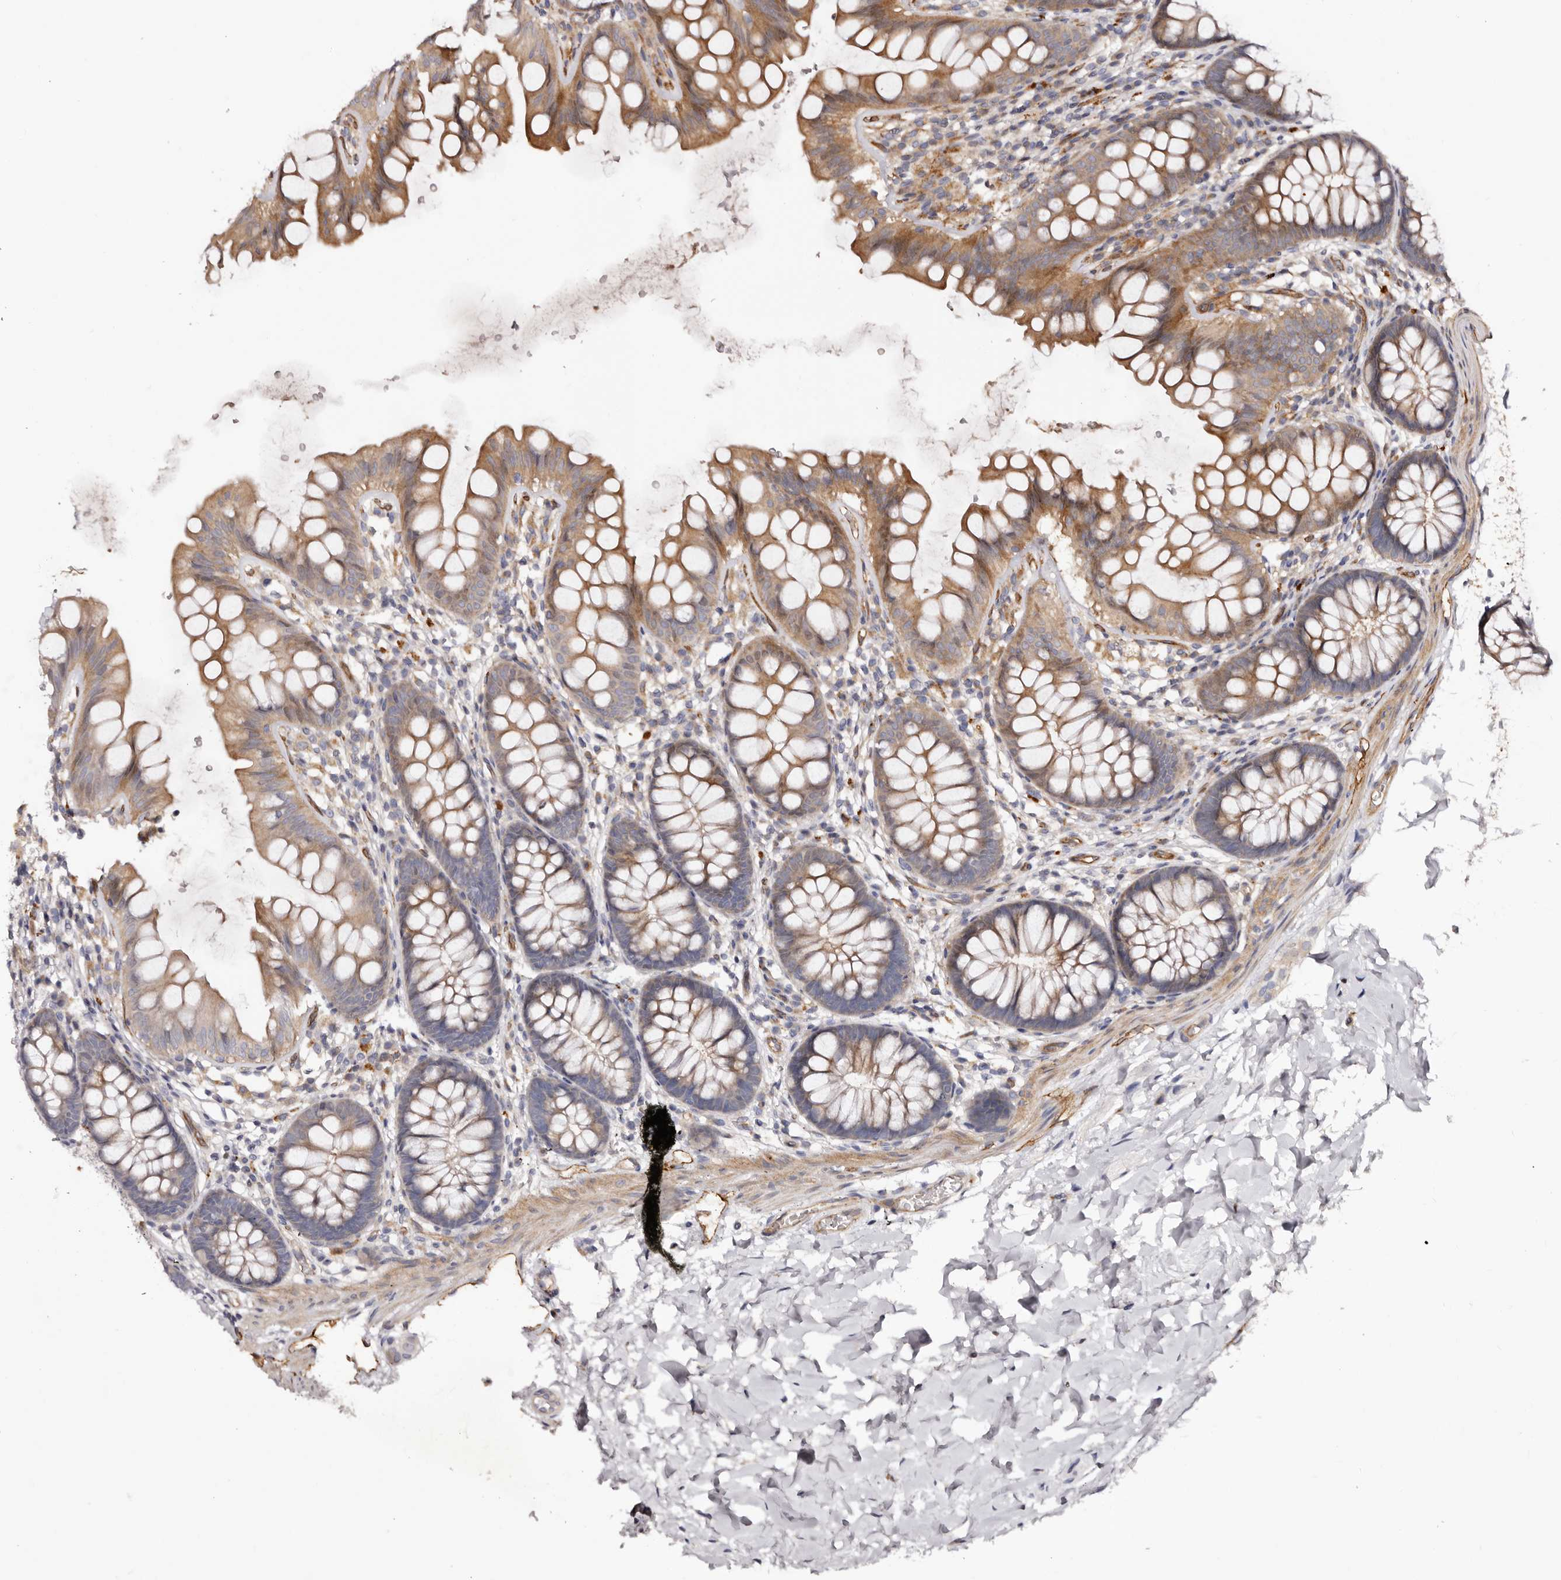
{"staining": {"intensity": "strong", "quantity": "25%-75%", "location": "cytoplasmic/membranous"}, "tissue": "colon", "cell_type": "Endothelial cells", "image_type": "normal", "snomed": [{"axis": "morphology", "description": "Normal tissue, NOS"}, {"axis": "topography", "description": "Colon"}], "caption": "High-power microscopy captured an IHC photomicrograph of benign colon, revealing strong cytoplasmic/membranous expression in approximately 25%-75% of endothelial cells. Using DAB (3,3'-diaminobenzidine) (brown) and hematoxylin (blue) stains, captured at high magnification using brightfield microscopy.", "gene": "GTPBP1", "patient": {"sex": "female", "age": 62}}